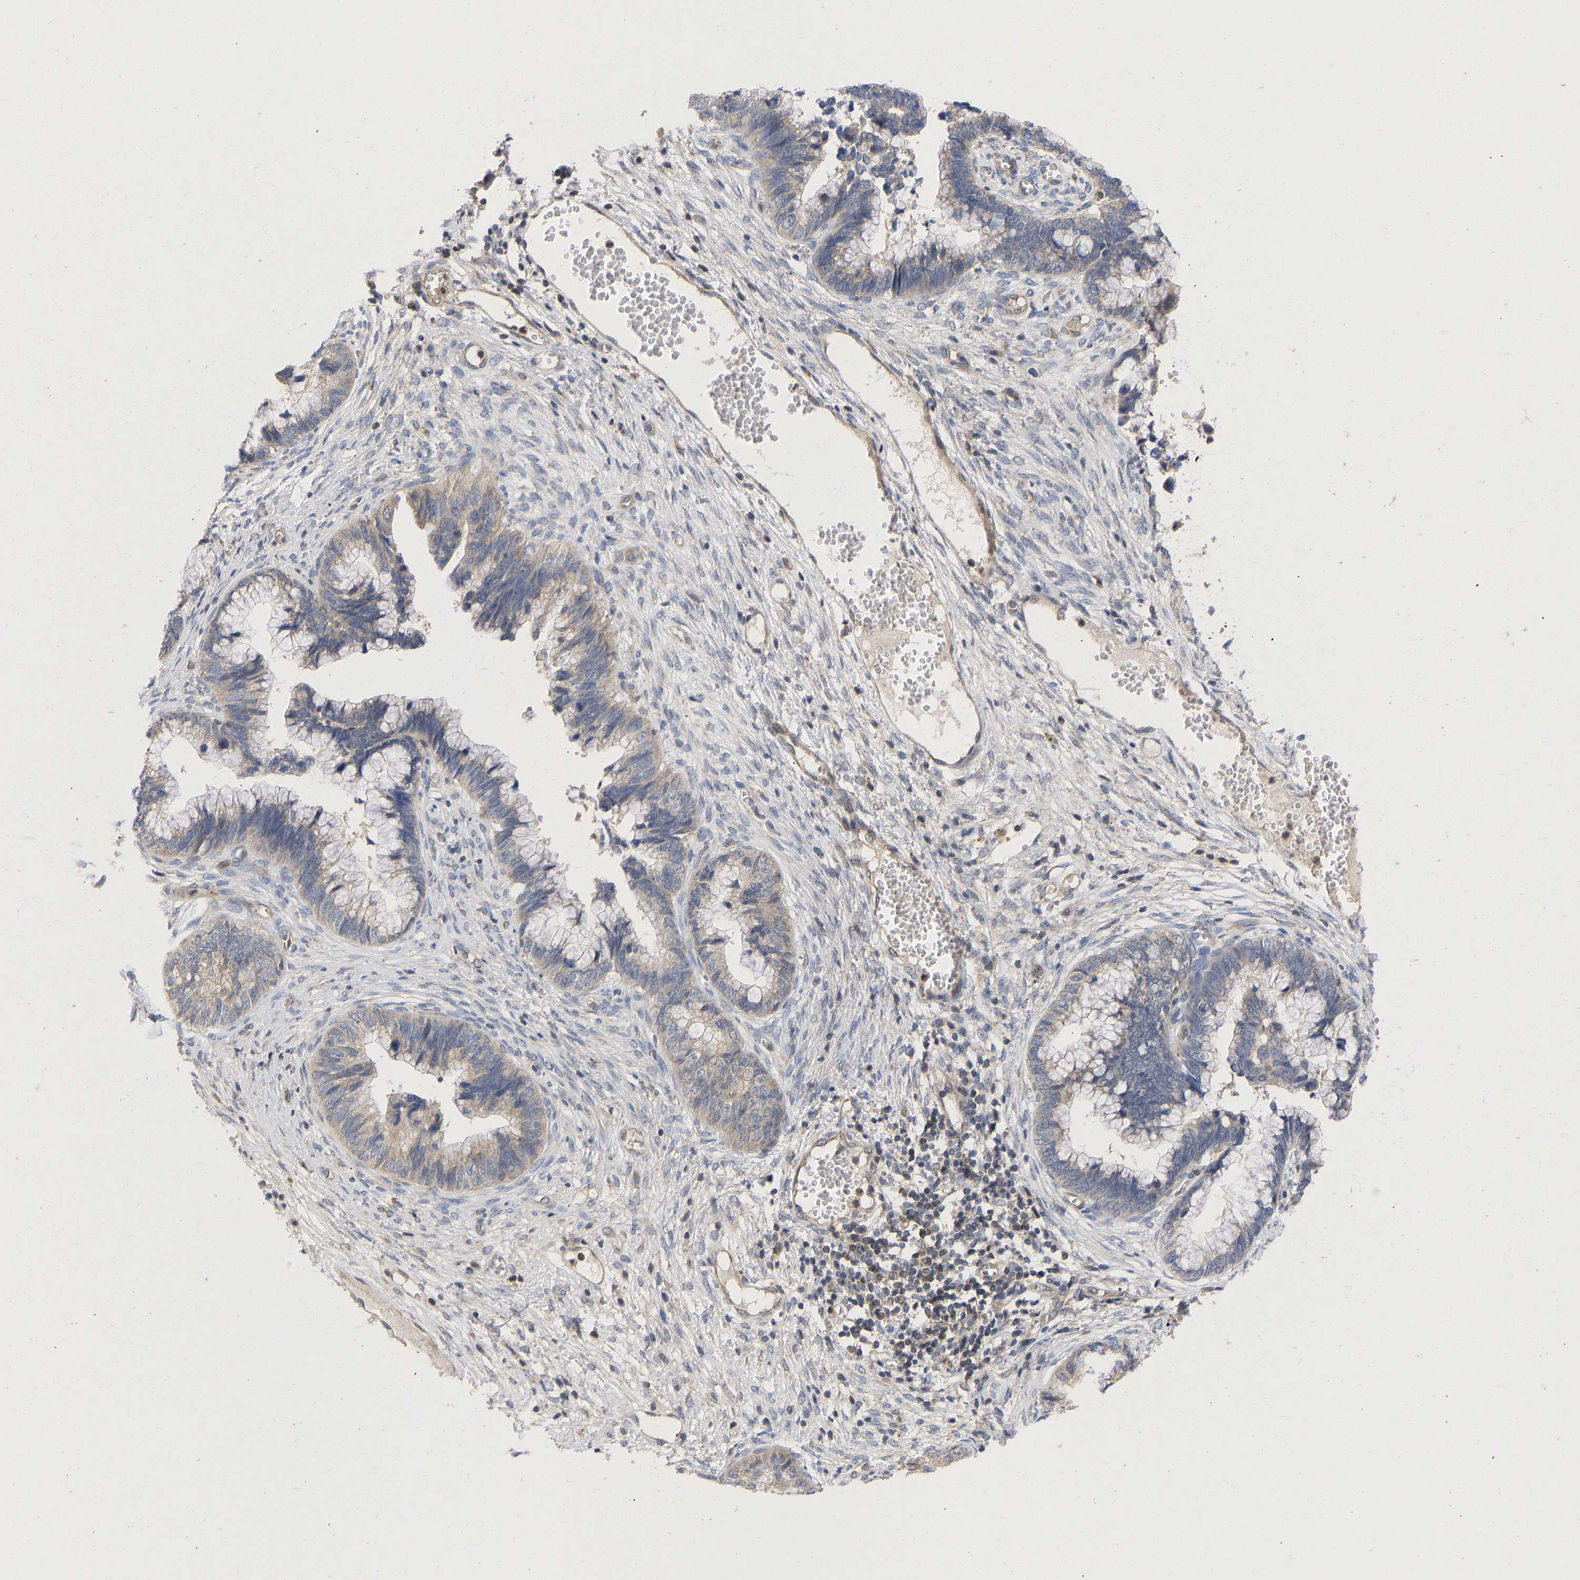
{"staining": {"intensity": "weak", "quantity": ">75%", "location": "cytoplasmic/membranous"}, "tissue": "cervical cancer", "cell_type": "Tumor cells", "image_type": "cancer", "snomed": [{"axis": "morphology", "description": "Adenocarcinoma, NOS"}, {"axis": "topography", "description": "Cervix"}], "caption": "Immunohistochemical staining of human cervical cancer (adenocarcinoma) exhibits weak cytoplasmic/membranous protein staining in about >75% of tumor cells. (brown staining indicates protein expression, while blue staining denotes nuclei).", "gene": "MAP2K3", "patient": {"sex": "female", "age": 44}}